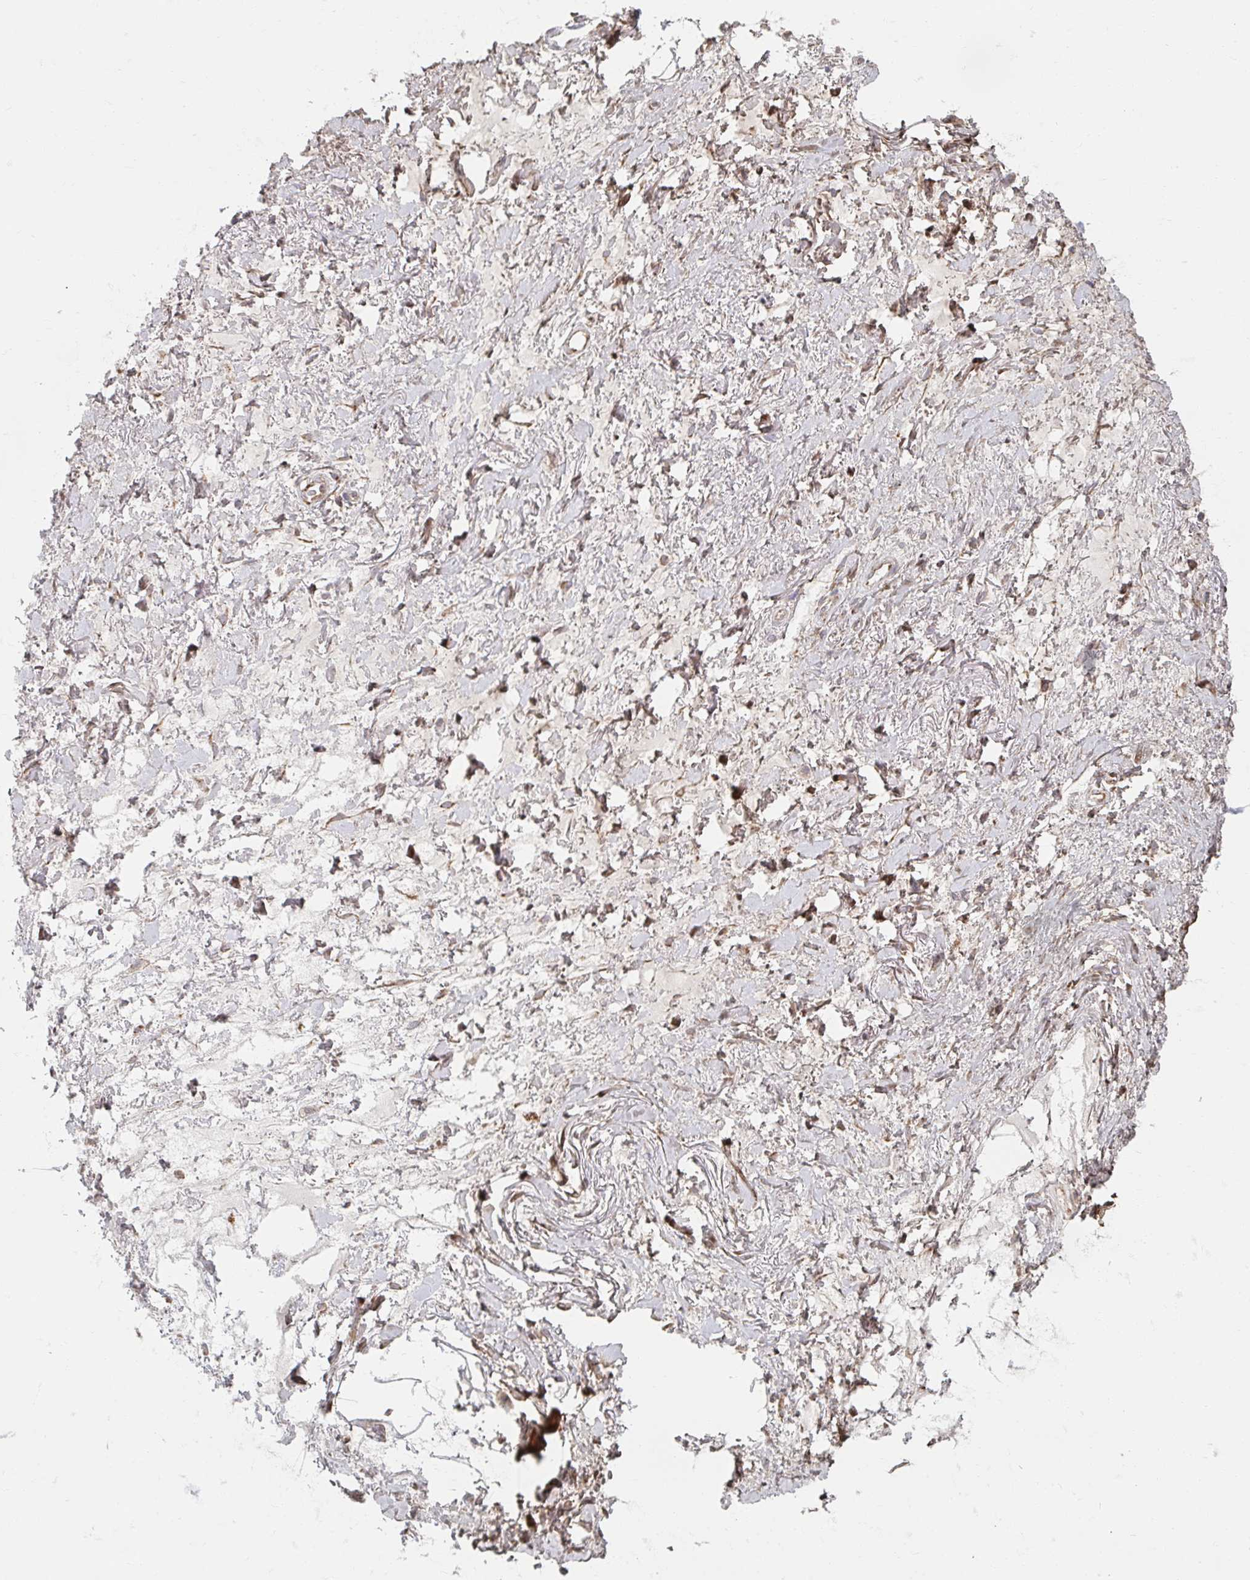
{"staining": {"intensity": "moderate", "quantity": ">75%", "location": "cytoplasmic/membranous"}, "tissue": "adipose tissue", "cell_type": "Adipocytes", "image_type": "normal", "snomed": [{"axis": "morphology", "description": "Normal tissue, NOS"}, {"axis": "topography", "description": "Vagina"}, {"axis": "topography", "description": "Peripheral nerve tissue"}], "caption": "Immunohistochemistry (IHC) of normal human adipose tissue exhibits medium levels of moderate cytoplasmic/membranous positivity in about >75% of adipocytes.", "gene": "MAVS", "patient": {"sex": "female", "age": 71}}